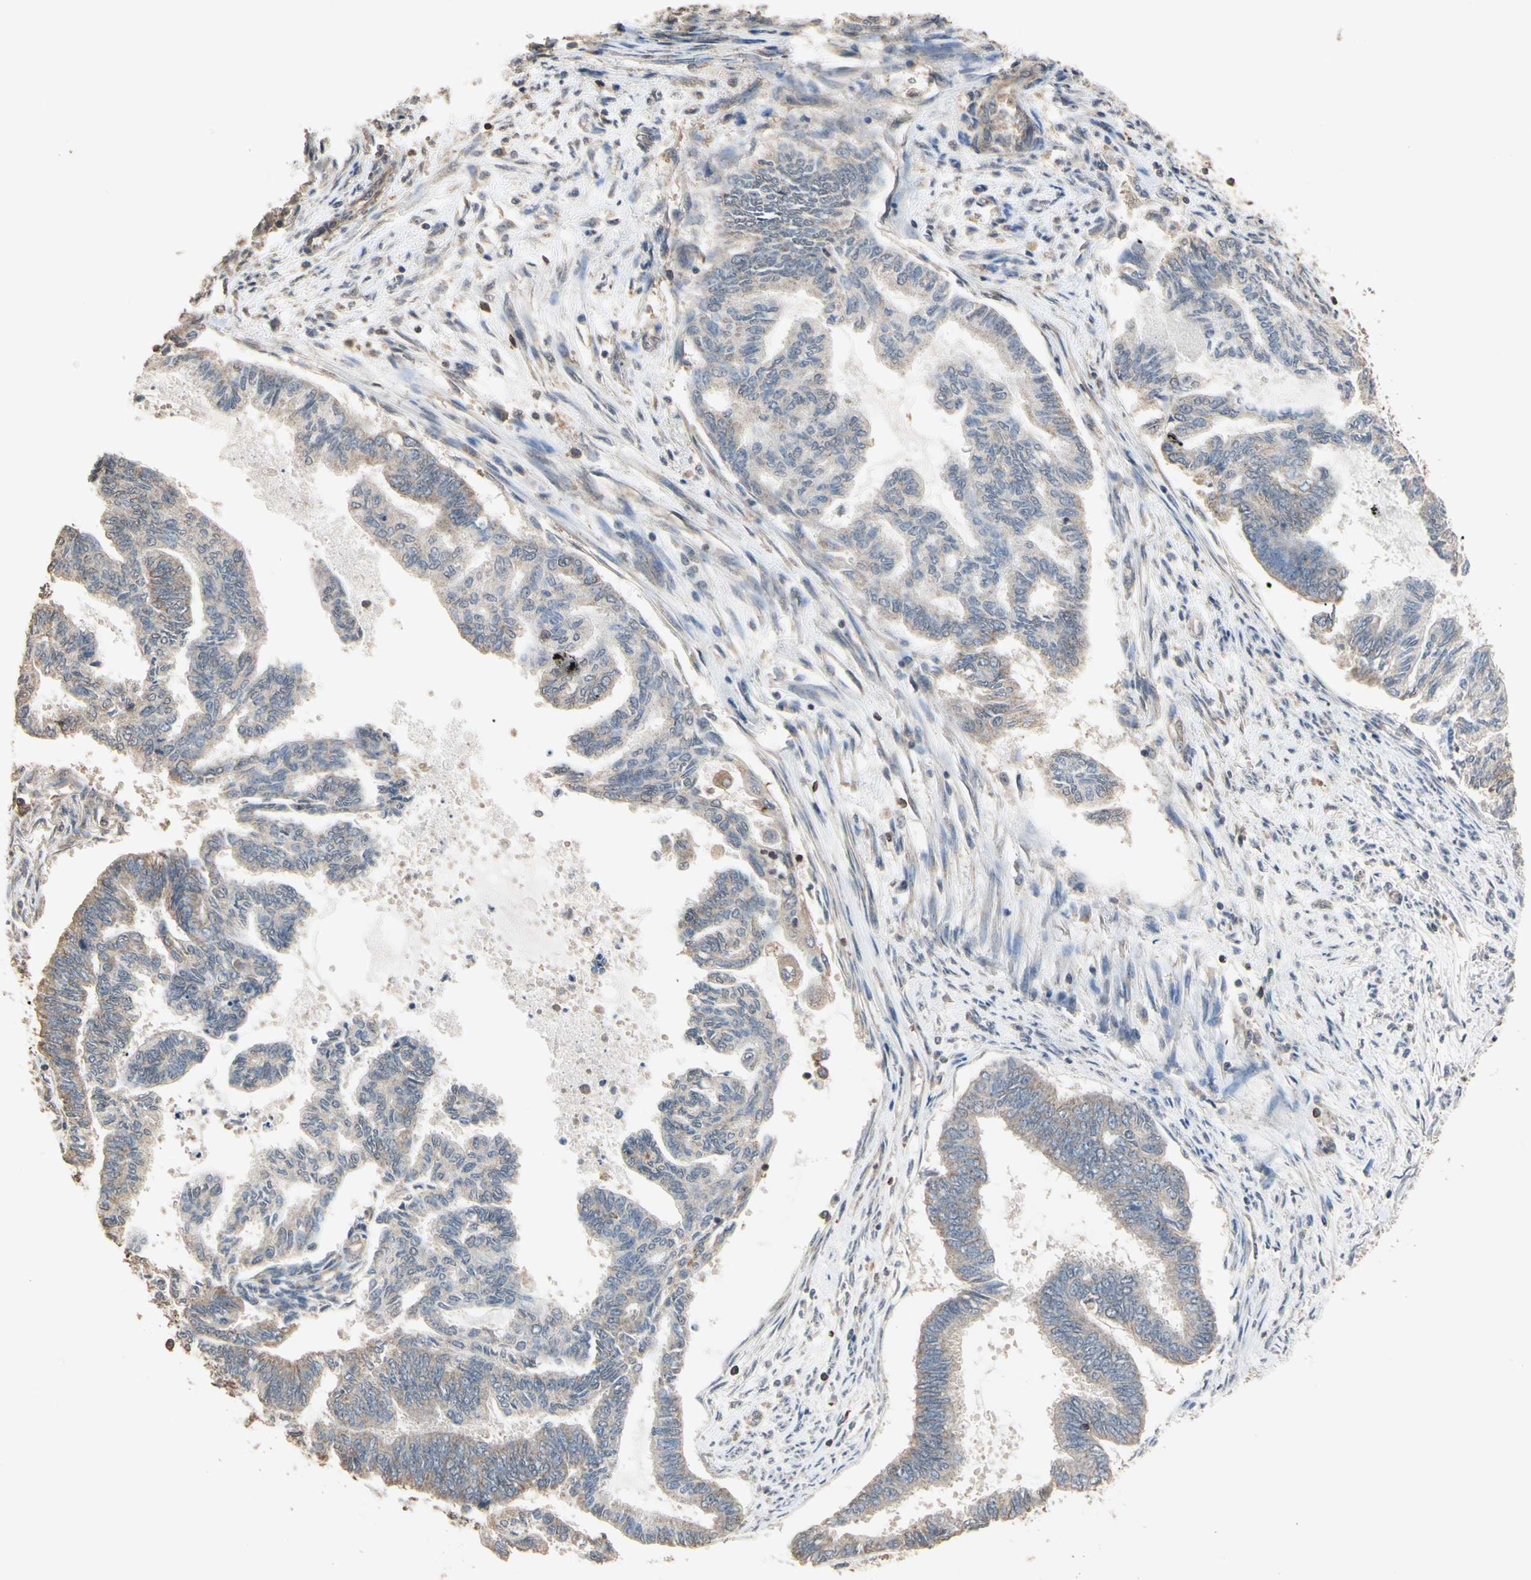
{"staining": {"intensity": "weak", "quantity": "<25%", "location": "cytoplasmic/membranous"}, "tissue": "endometrial cancer", "cell_type": "Tumor cells", "image_type": "cancer", "snomed": [{"axis": "morphology", "description": "Adenocarcinoma, NOS"}, {"axis": "topography", "description": "Endometrium"}], "caption": "A high-resolution histopathology image shows immunohistochemistry (IHC) staining of adenocarcinoma (endometrial), which shows no significant positivity in tumor cells.", "gene": "MAP3K10", "patient": {"sex": "female", "age": 86}}